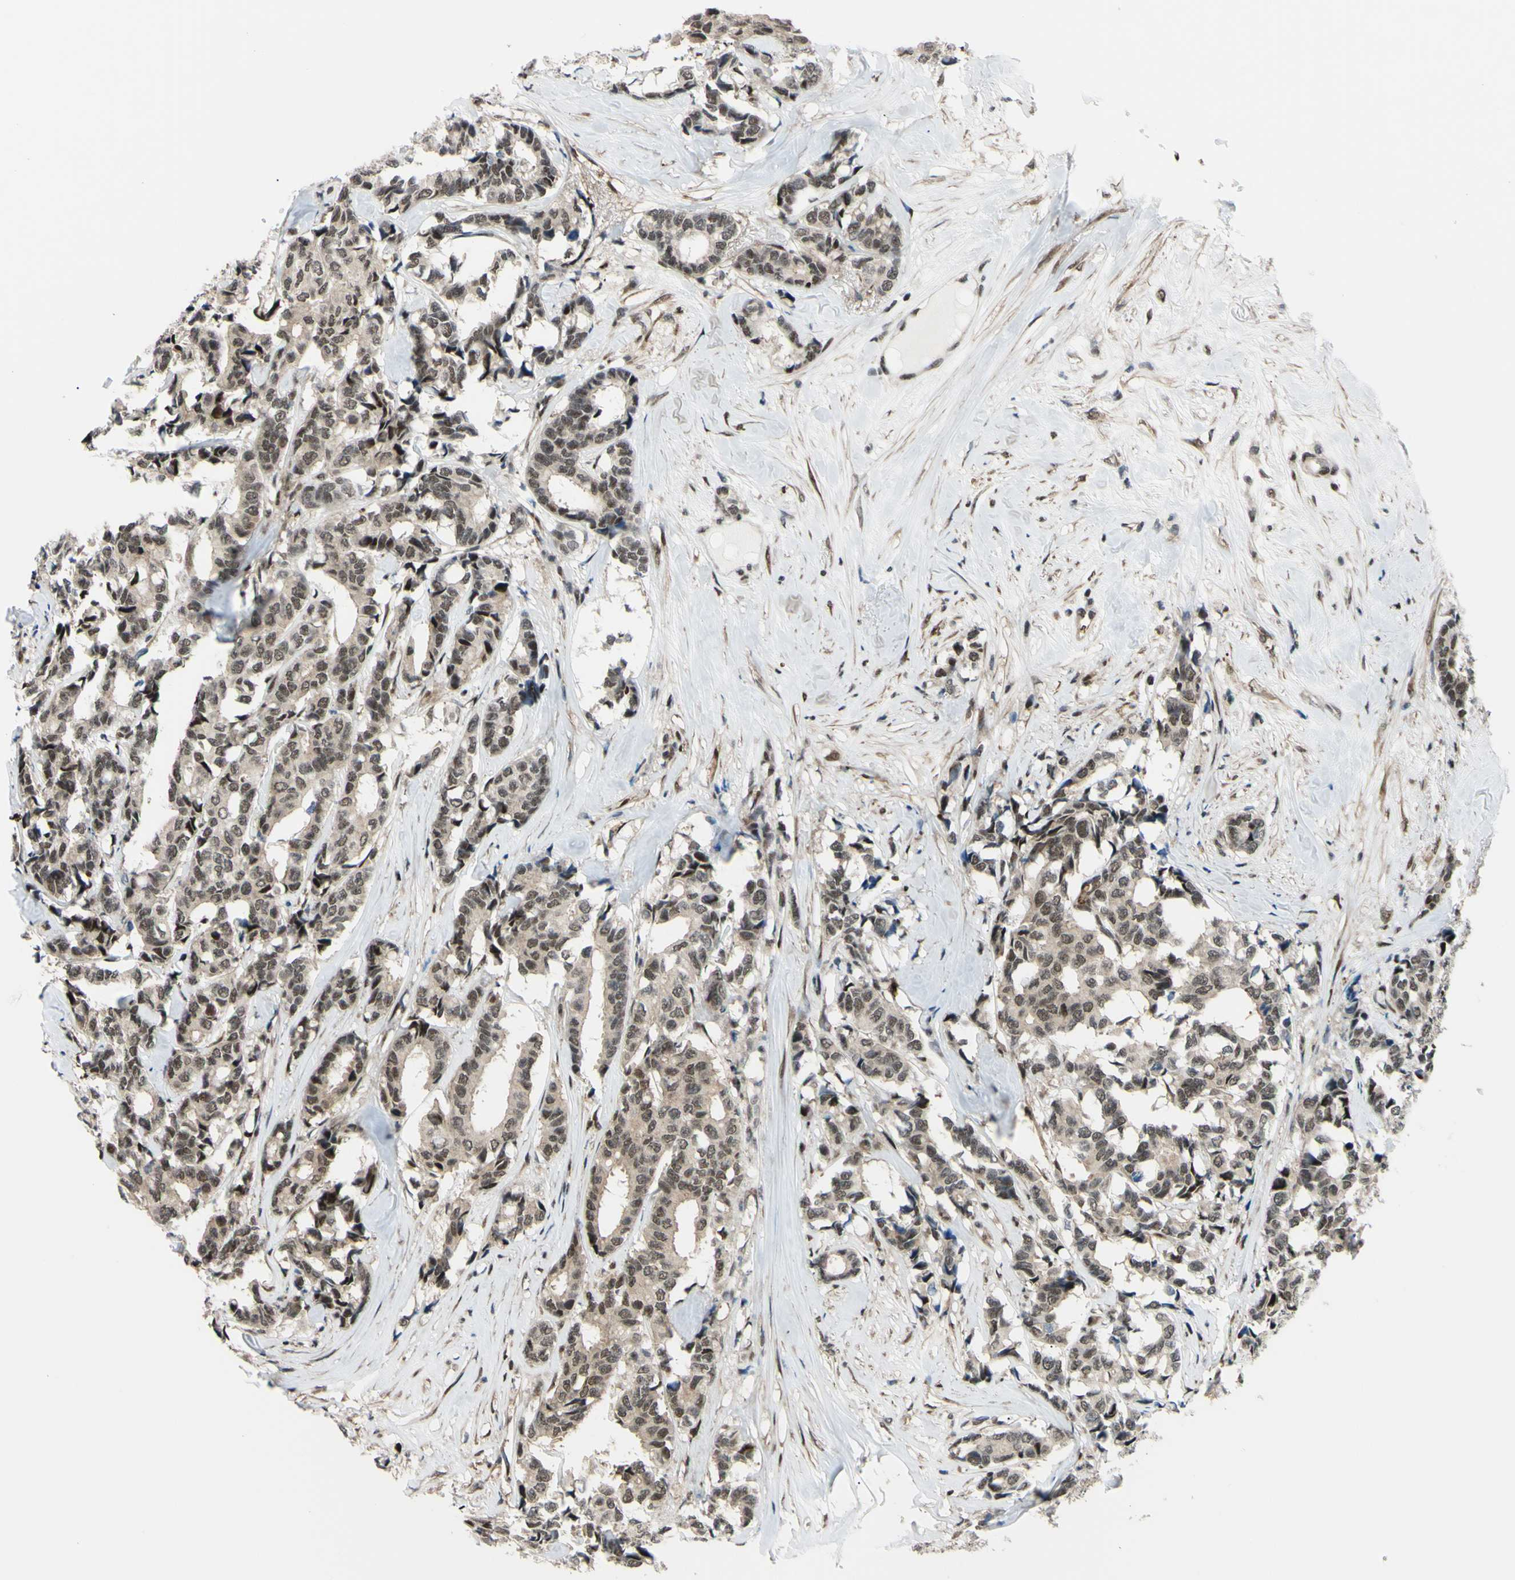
{"staining": {"intensity": "moderate", "quantity": ">75%", "location": "nuclear"}, "tissue": "breast cancer", "cell_type": "Tumor cells", "image_type": "cancer", "snomed": [{"axis": "morphology", "description": "Duct carcinoma"}, {"axis": "topography", "description": "Breast"}], "caption": "Protein expression analysis of intraductal carcinoma (breast) demonstrates moderate nuclear staining in approximately >75% of tumor cells.", "gene": "THAP12", "patient": {"sex": "female", "age": 87}}